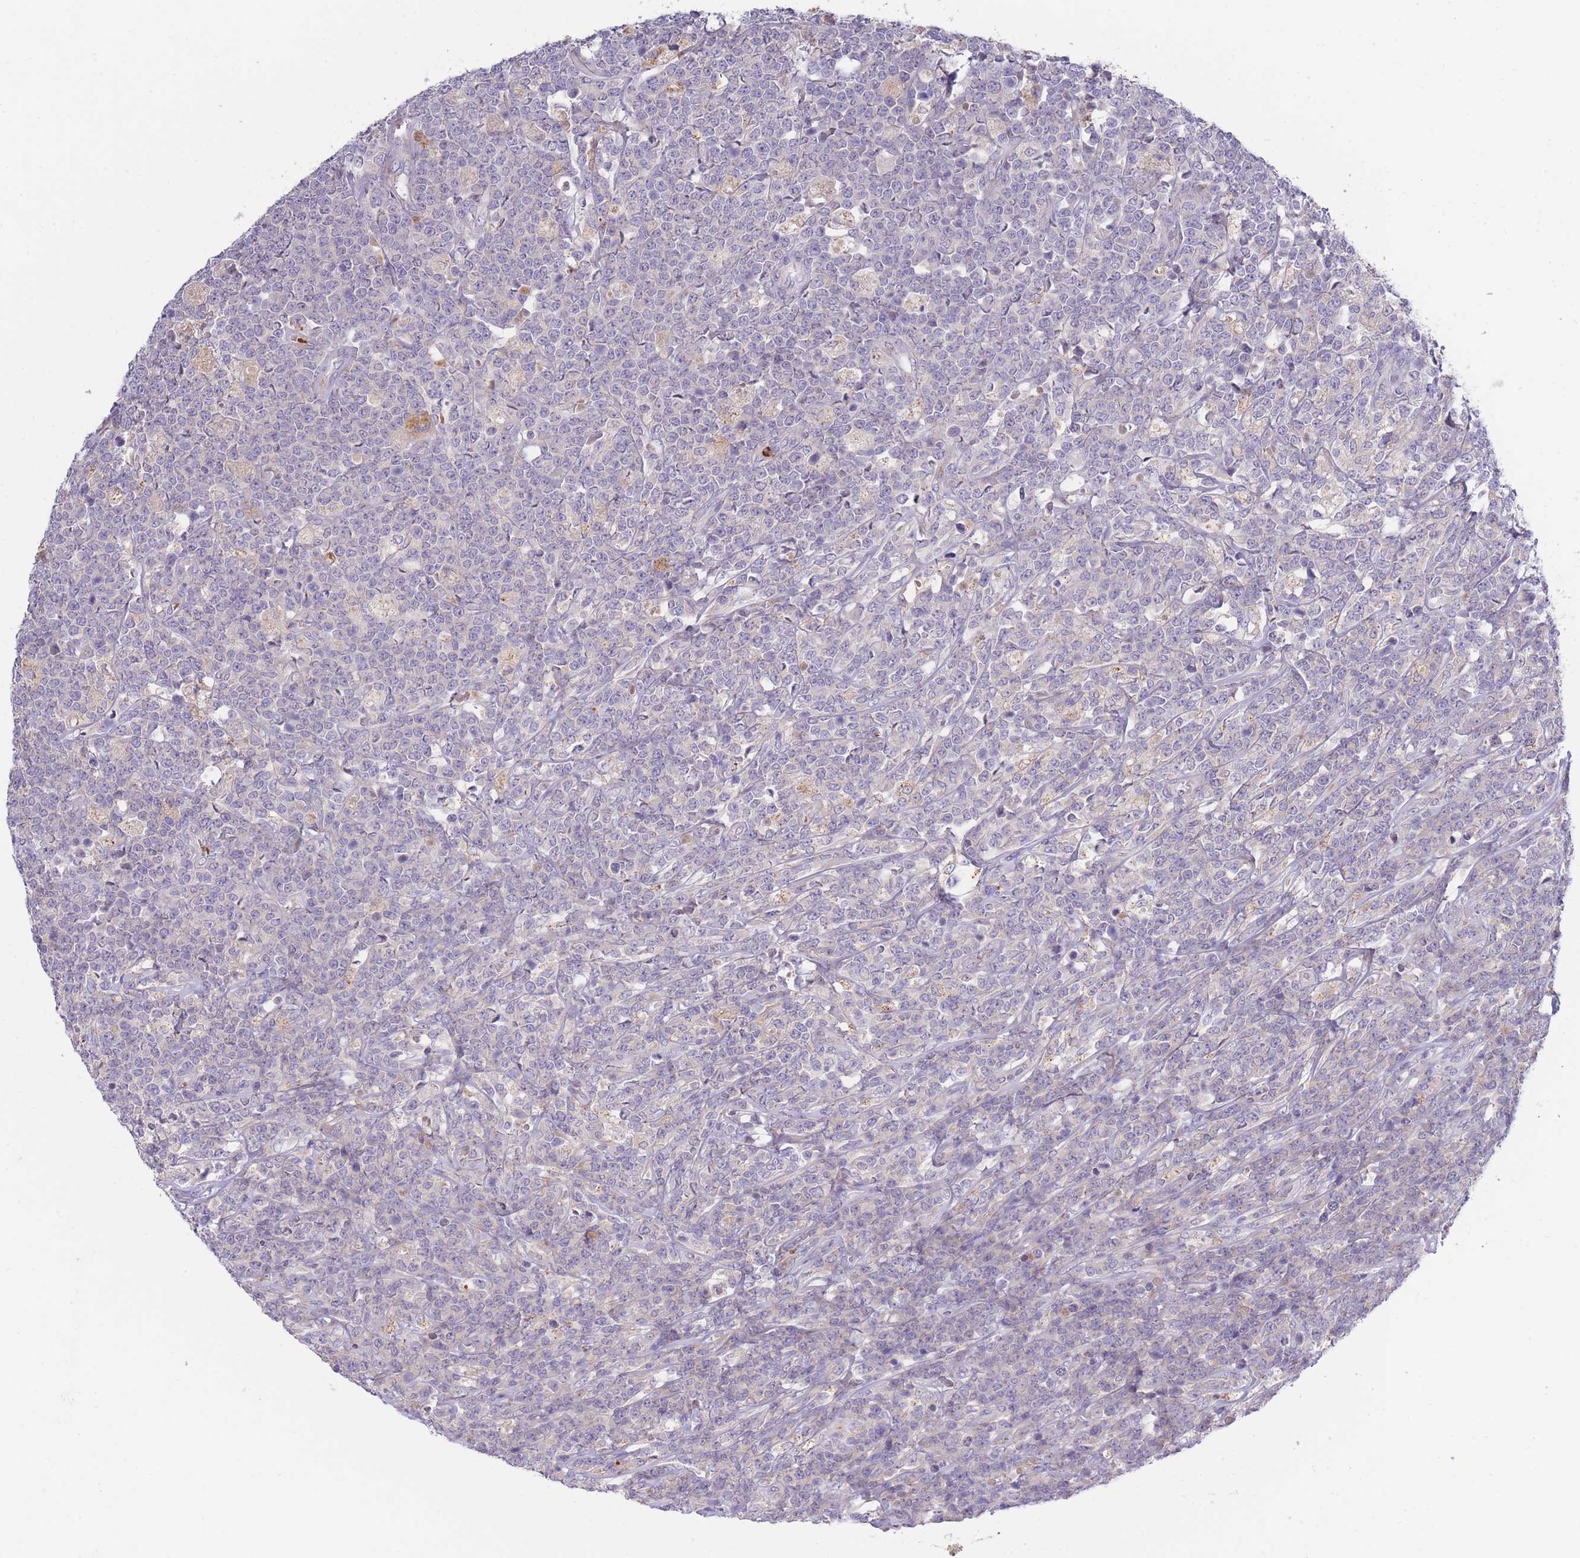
{"staining": {"intensity": "negative", "quantity": "none", "location": "none"}, "tissue": "lymphoma", "cell_type": "Tumor cells", "image_type": "cancer", "snomed": [{"axis": "morphology", "description": "Malignant lymphoma, non-Hodgkin's type, High grade"}, {"axis": "topography", "description": "Small intestine"}], "caption": "Tumor cells are negative for protein expression in human high-grade malignant lymphoma, non-Hodgkin's type. (Stains: DAB (3,3'-diaminobenzidine) immunohistochemistry with hematoxylin counter stain, Microscopy: brightfield microscopy at high magnification).", "gene": "CENPM", "patient": {"sex": "male", "age": 8}}